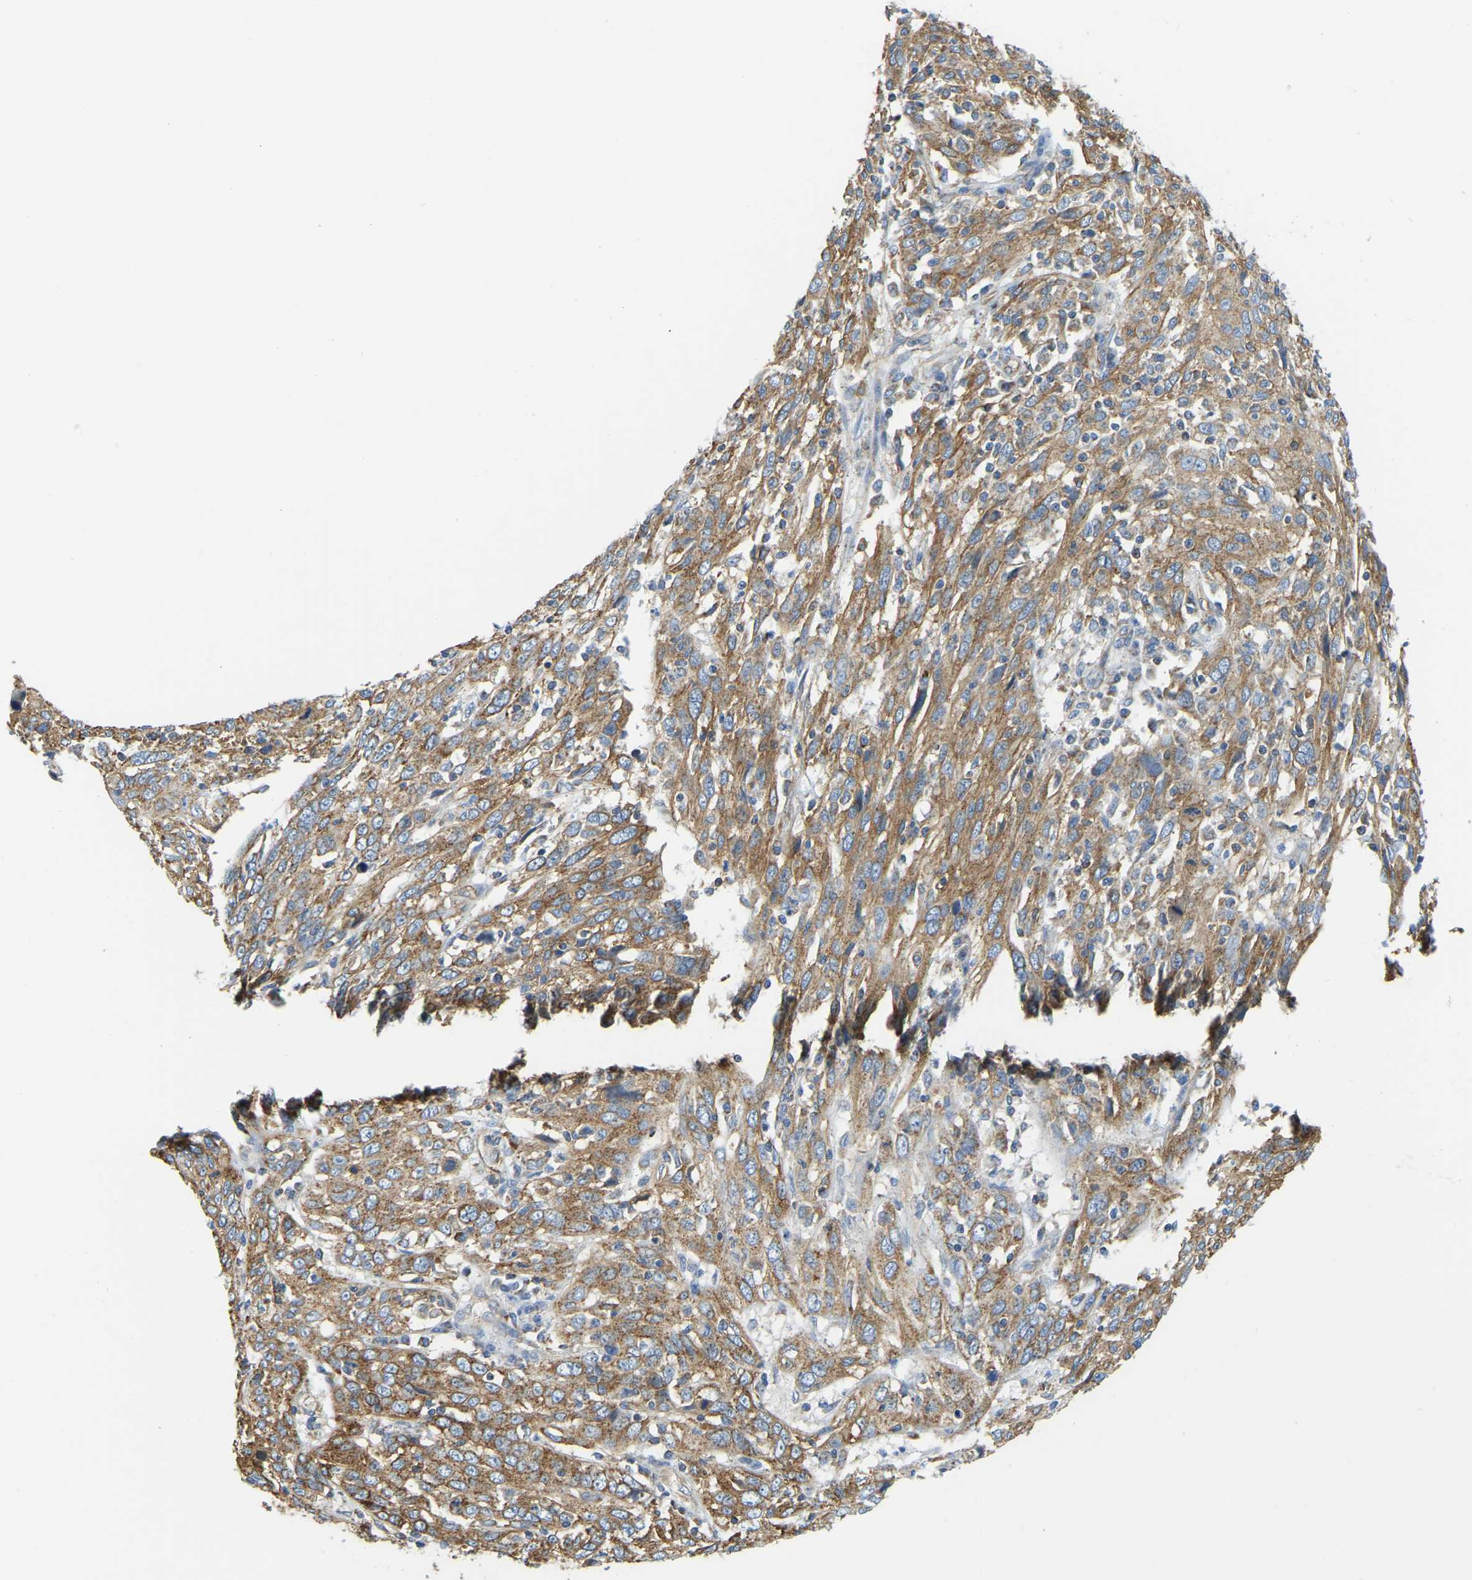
{"staining": {"intensity": "moderate", "quantity": ">75%", "location": "cytoplasmic/membranous"}, "tissue": "cervical cancer", "cell_type": "Tumor cells", "image_type": "cancer", "snomed": [{"axis": "morphology", "description": "Squamous cell carcinoma, NOS"}, {"axis": "topography", "description": "Cervix"}], "caption": "The histopathology image reveals immunohistochemical staining of cervical squamous cell carcinoma. There is moderate cytoplasmic/membranous positivity is seen in about >75% of tumor cells.", "gene": "AHNAK", "patient": {"sex": "female", "age": 46}}